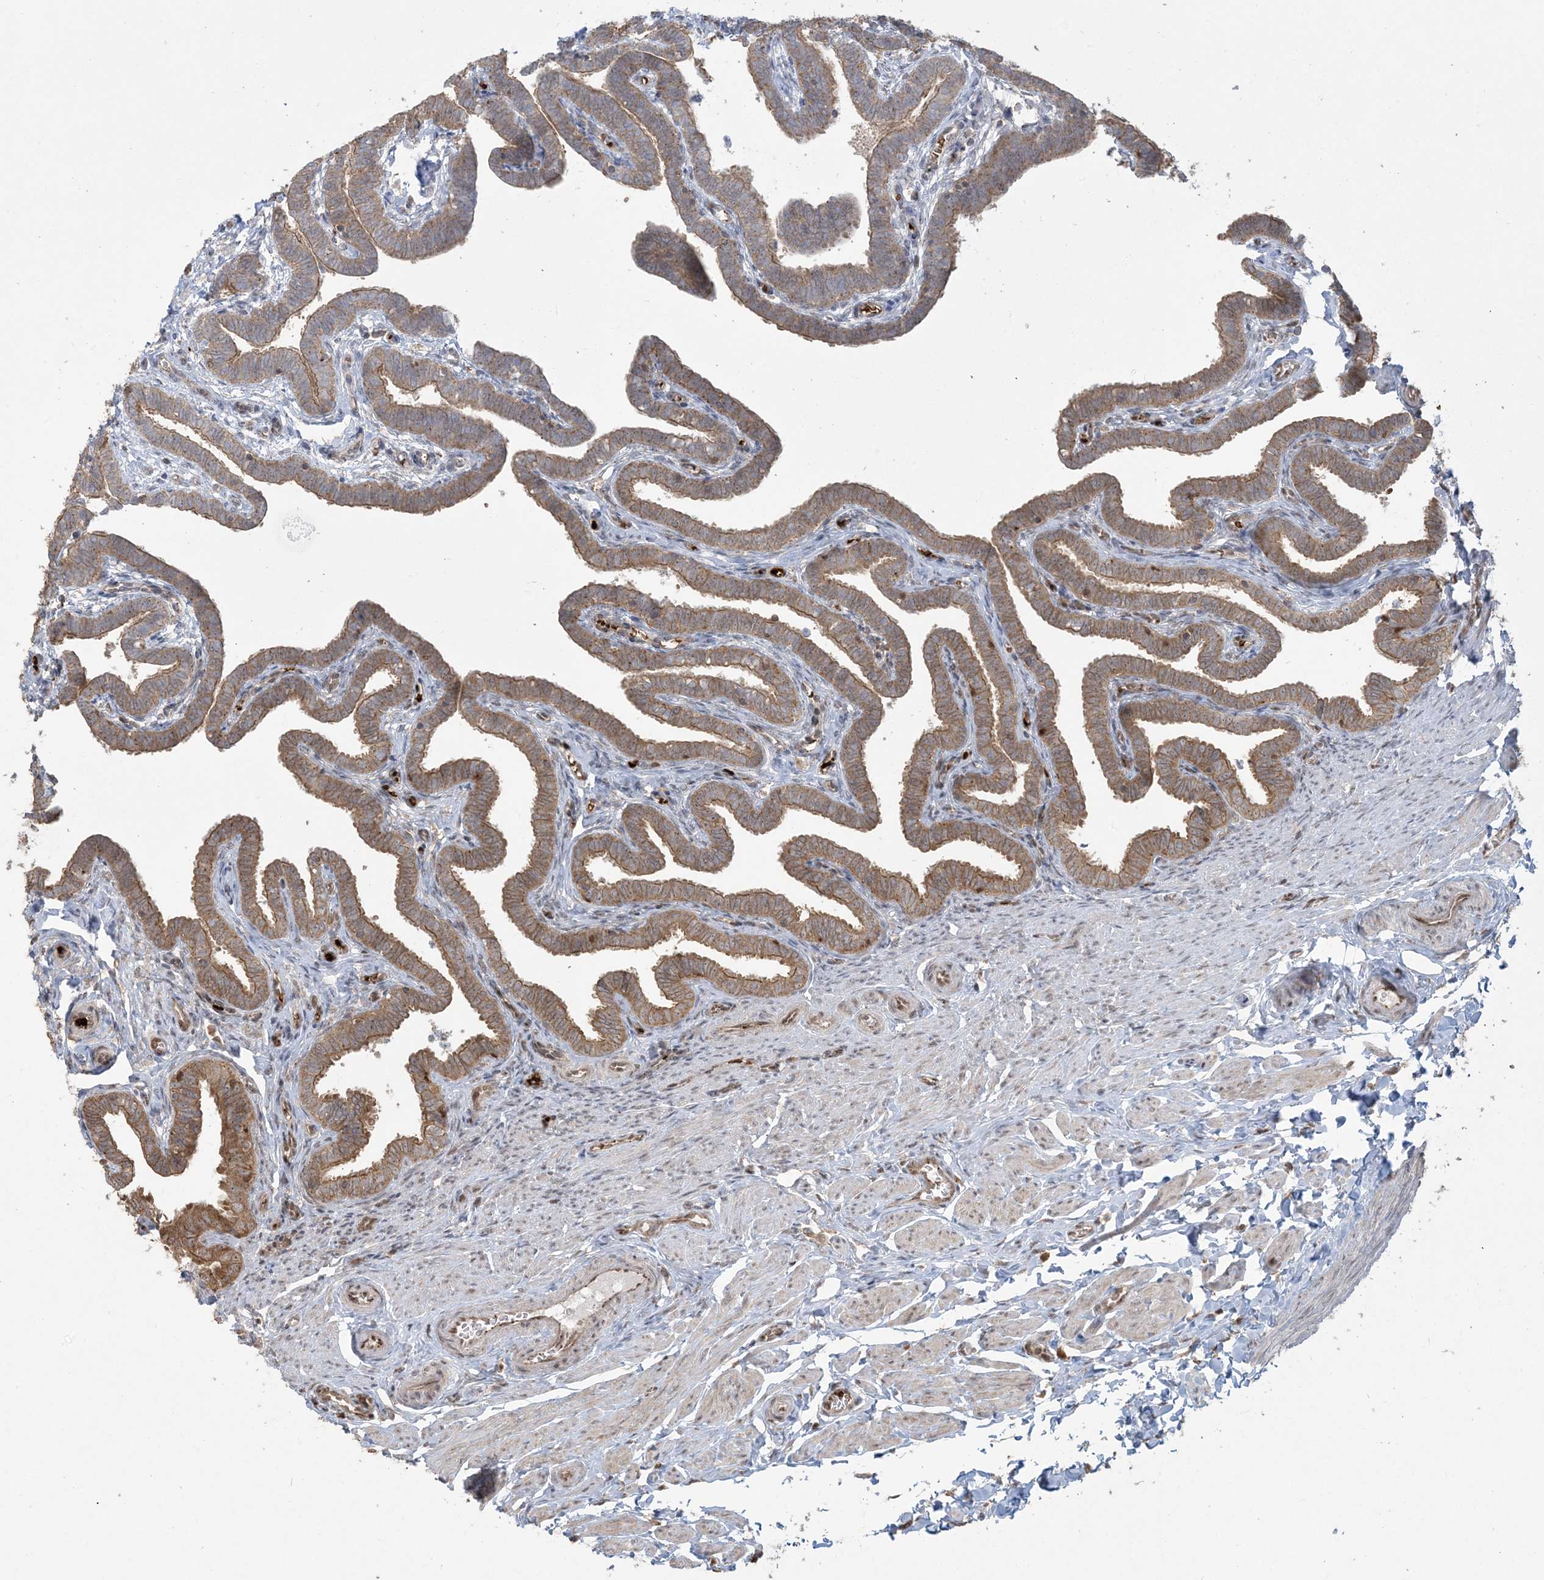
{"staining": {"intensity": "moderate", "quantity": ">75%", "location": "cytoplasmic/membranous"}, "tissue": "fallopian tube", "cell_type": "Glandular cells", "image_type": "normal", "snomed": [{"axis": "morphology", "description": "Normal tissue, NOS"}, {"axis": "topography", "description": "Fallopian tube"}], "caption": "Immunohistochemistry histopathology image of normal fallopian tube: fallopian tube stained using IHC shows medium levels of moderate protein expression localized specifically in the cytoplasmic/membranous of glandular cells, appearing as a cytoplasmic/membranous brown color.", "gene": "ABCF3", "patient": {"sex": "female", "age": 36}}